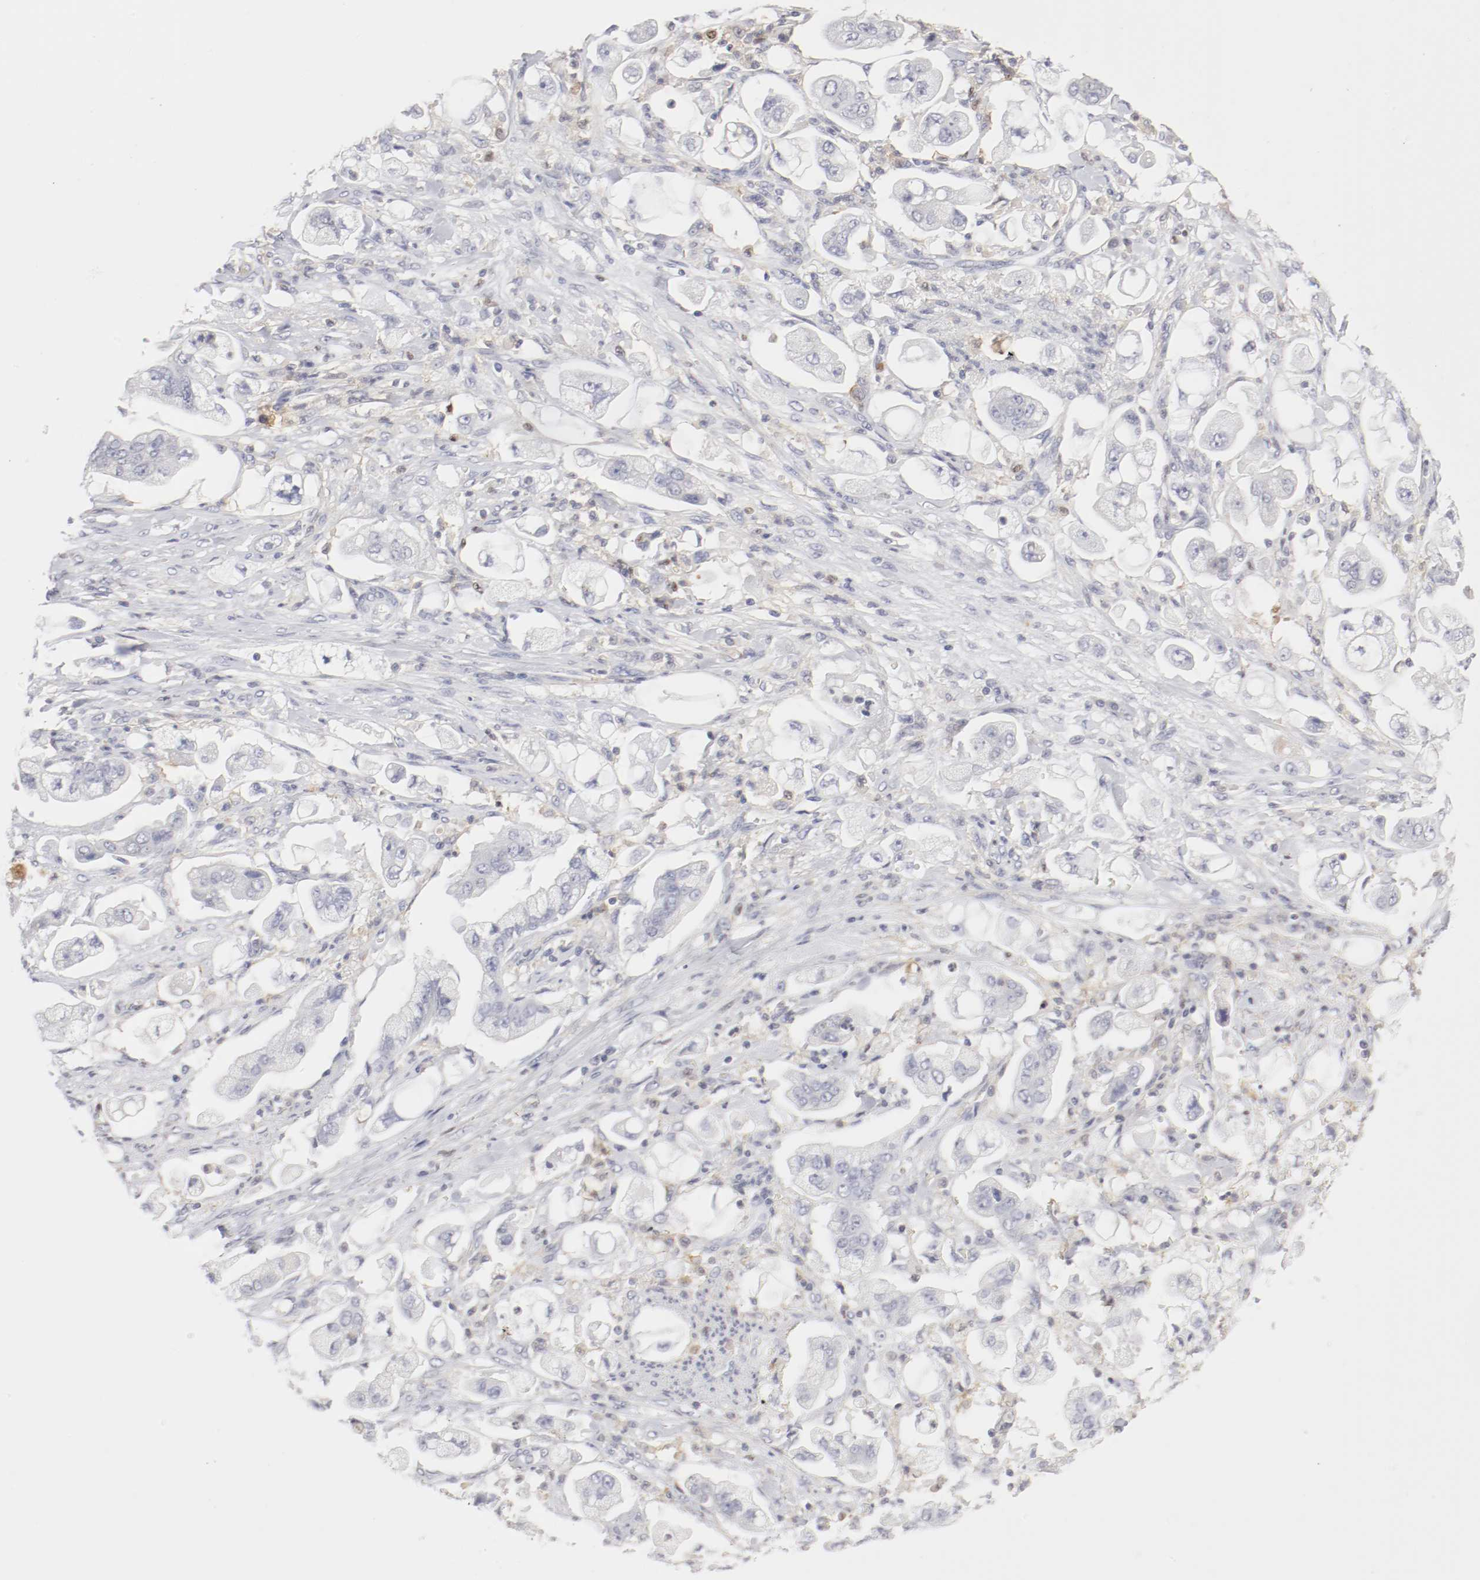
{"staining": {"intensity": "negative", "quantity": "none", "location": "none"}, "tissue": "stomach cancer", "cell_type": "Tumor cells", "image_type": "cancer", "snomed": [{"axis": "morphology", "description": "Adenocarcinoma, NOS"}, {"axis": "topography", "description": "Stomach"}], "caption": "This is an IHC image of human stomach cancer. There is no positivity in tumor cells.", "gene": "ITGAX", "patient": {"sex": "male", "age": 62}}